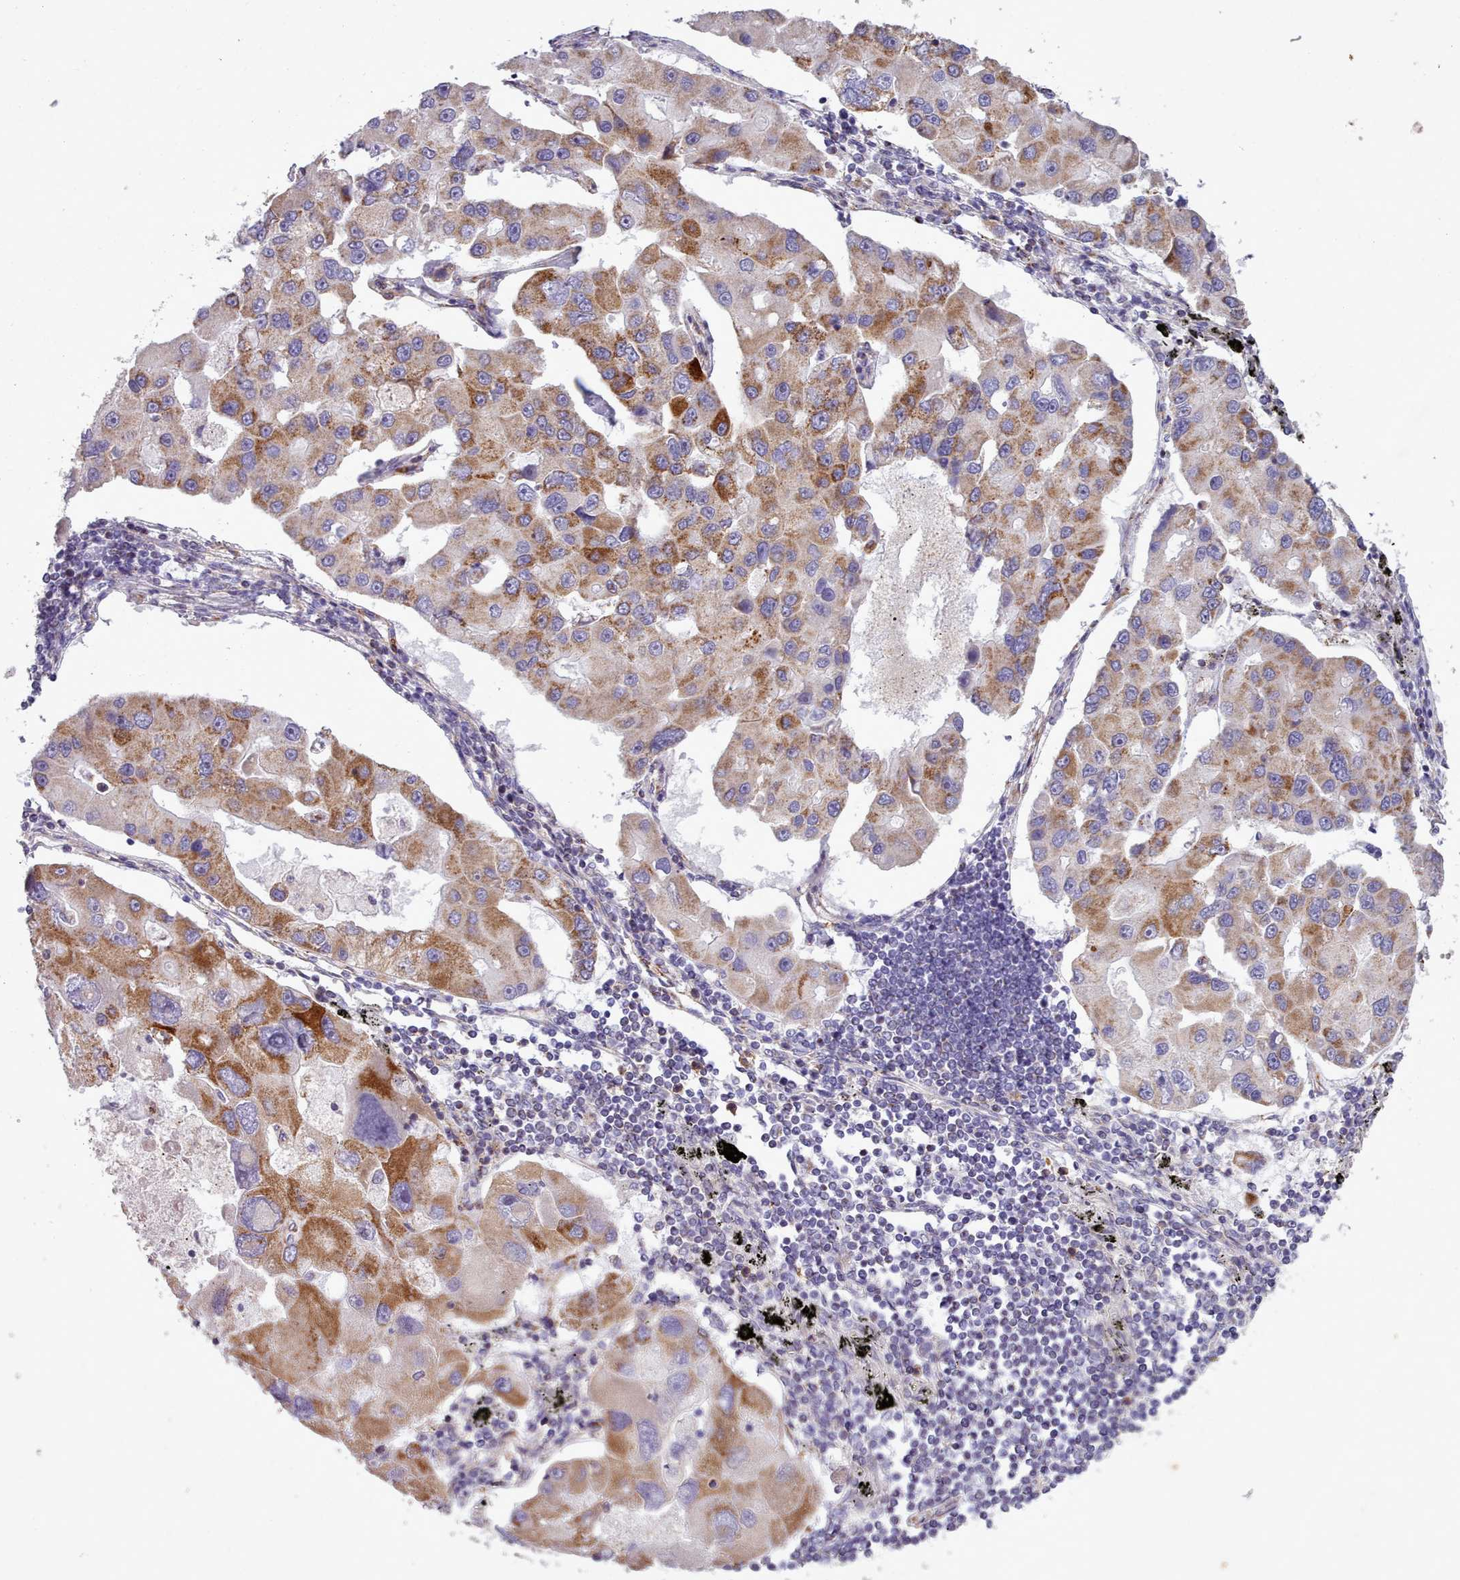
{"staining": {"intensity": "moderate", "quantity": ">75%", "location": "cytoplasmic/membranous"}, "tissue": "lung cancer", "cell_type": "Tumor cells", "image_type": "cancer", "snomed": [{"axis": "morphology", "description": "Adenocarcinoma, NOS"}, {"axis": "topography", "description": "Lung"}], "caption": "A photomicrograph showing moderate cytoplasmic/membranous staining in about >75% of tumor cells in lung adenocarcinoma, as visualized by brown immunohistochemical staining.", "gene": "FKBP10", "patient": {"sex": "female", "age": 54}}